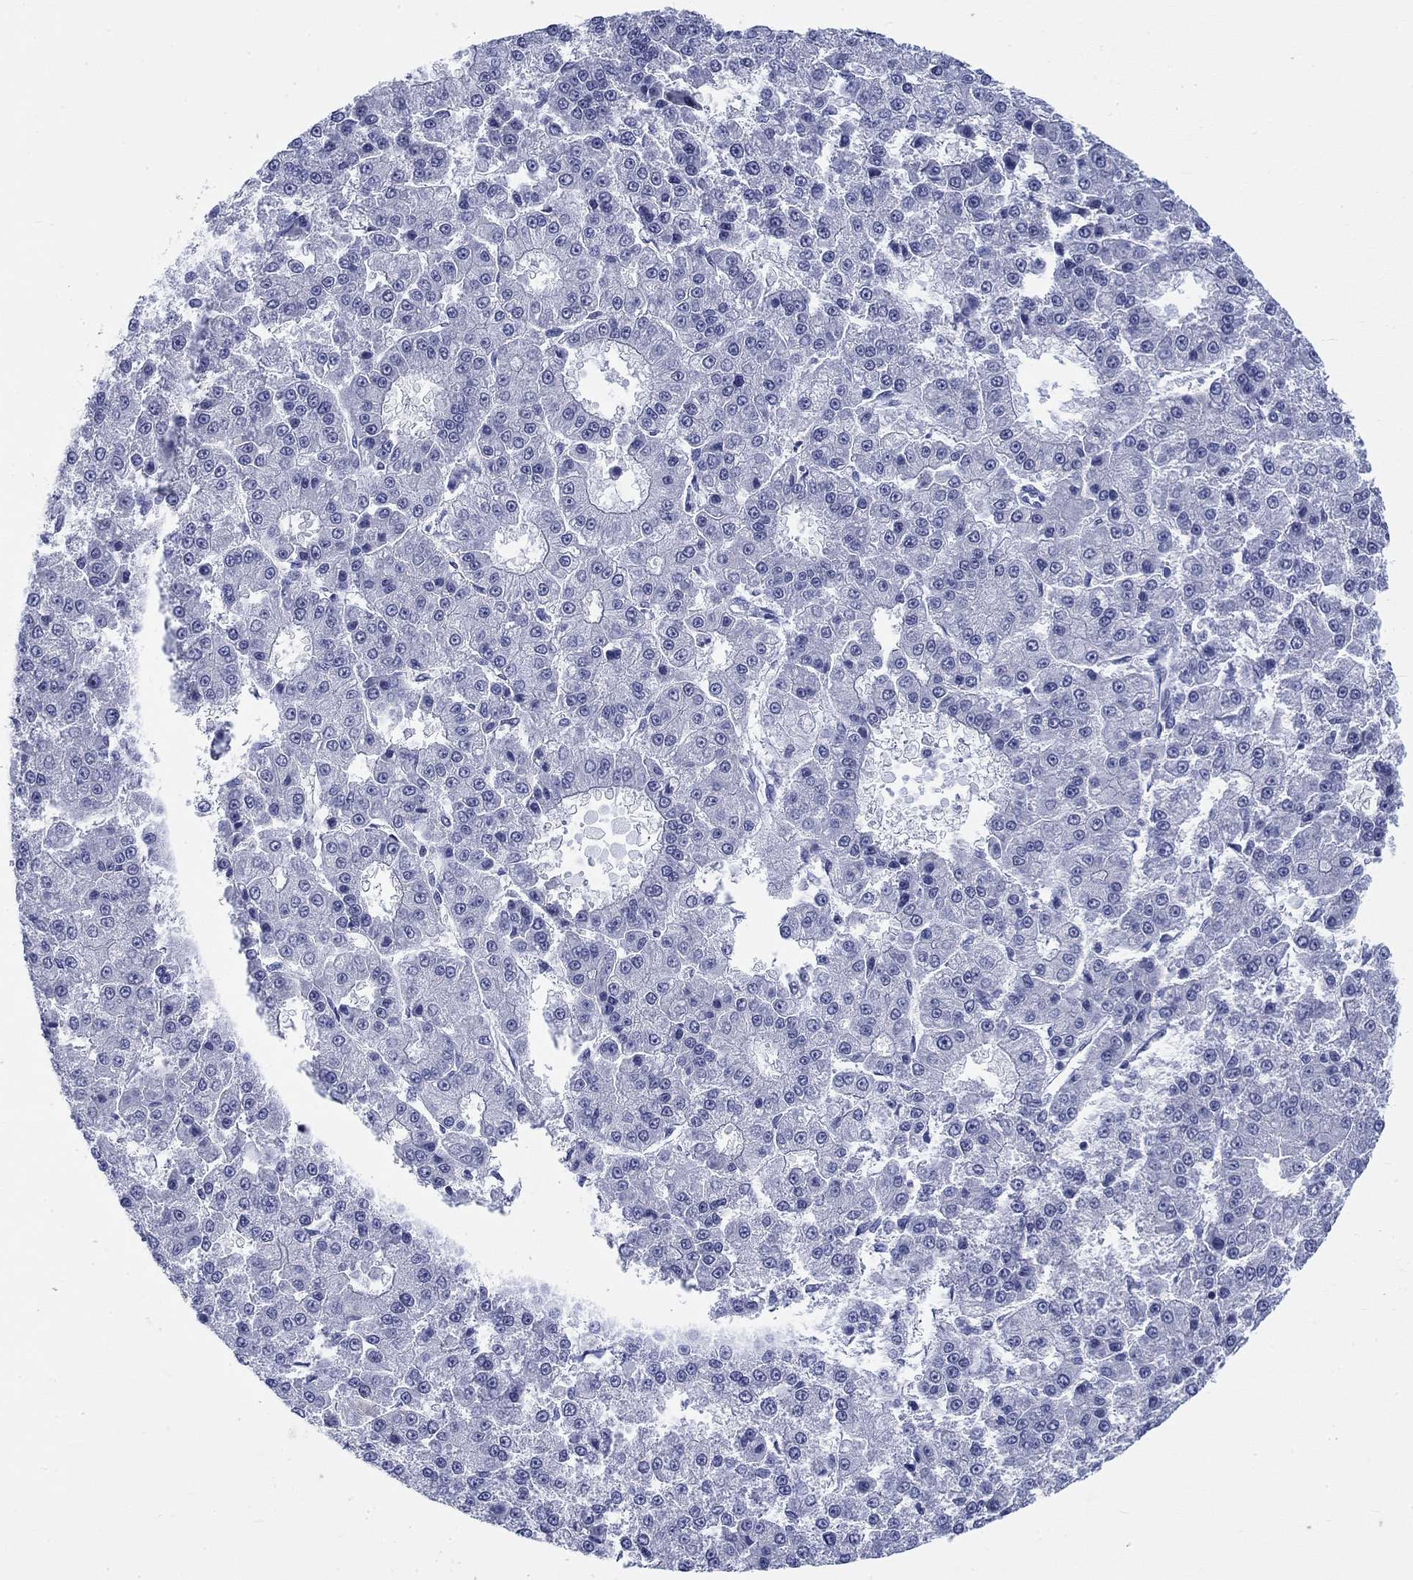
{"staining": {"intensity": "negative", "quantity": "none", "location": "none"}, "tissue": "liver cancer", "cell_type": "Tumor cells", "image_type": "cancer", "snomed": [{"axis": "morphology", "description": "Carcinoma, Hepatocellular, NOS"}, {"axis": "topography", "description": "Liver"}], "caption": "Tumor cells show no significant protein positivity in liver hepatocellular carcinoma.", "gene": "KRT76", "patient": {"sex": "male", "age": 70}}